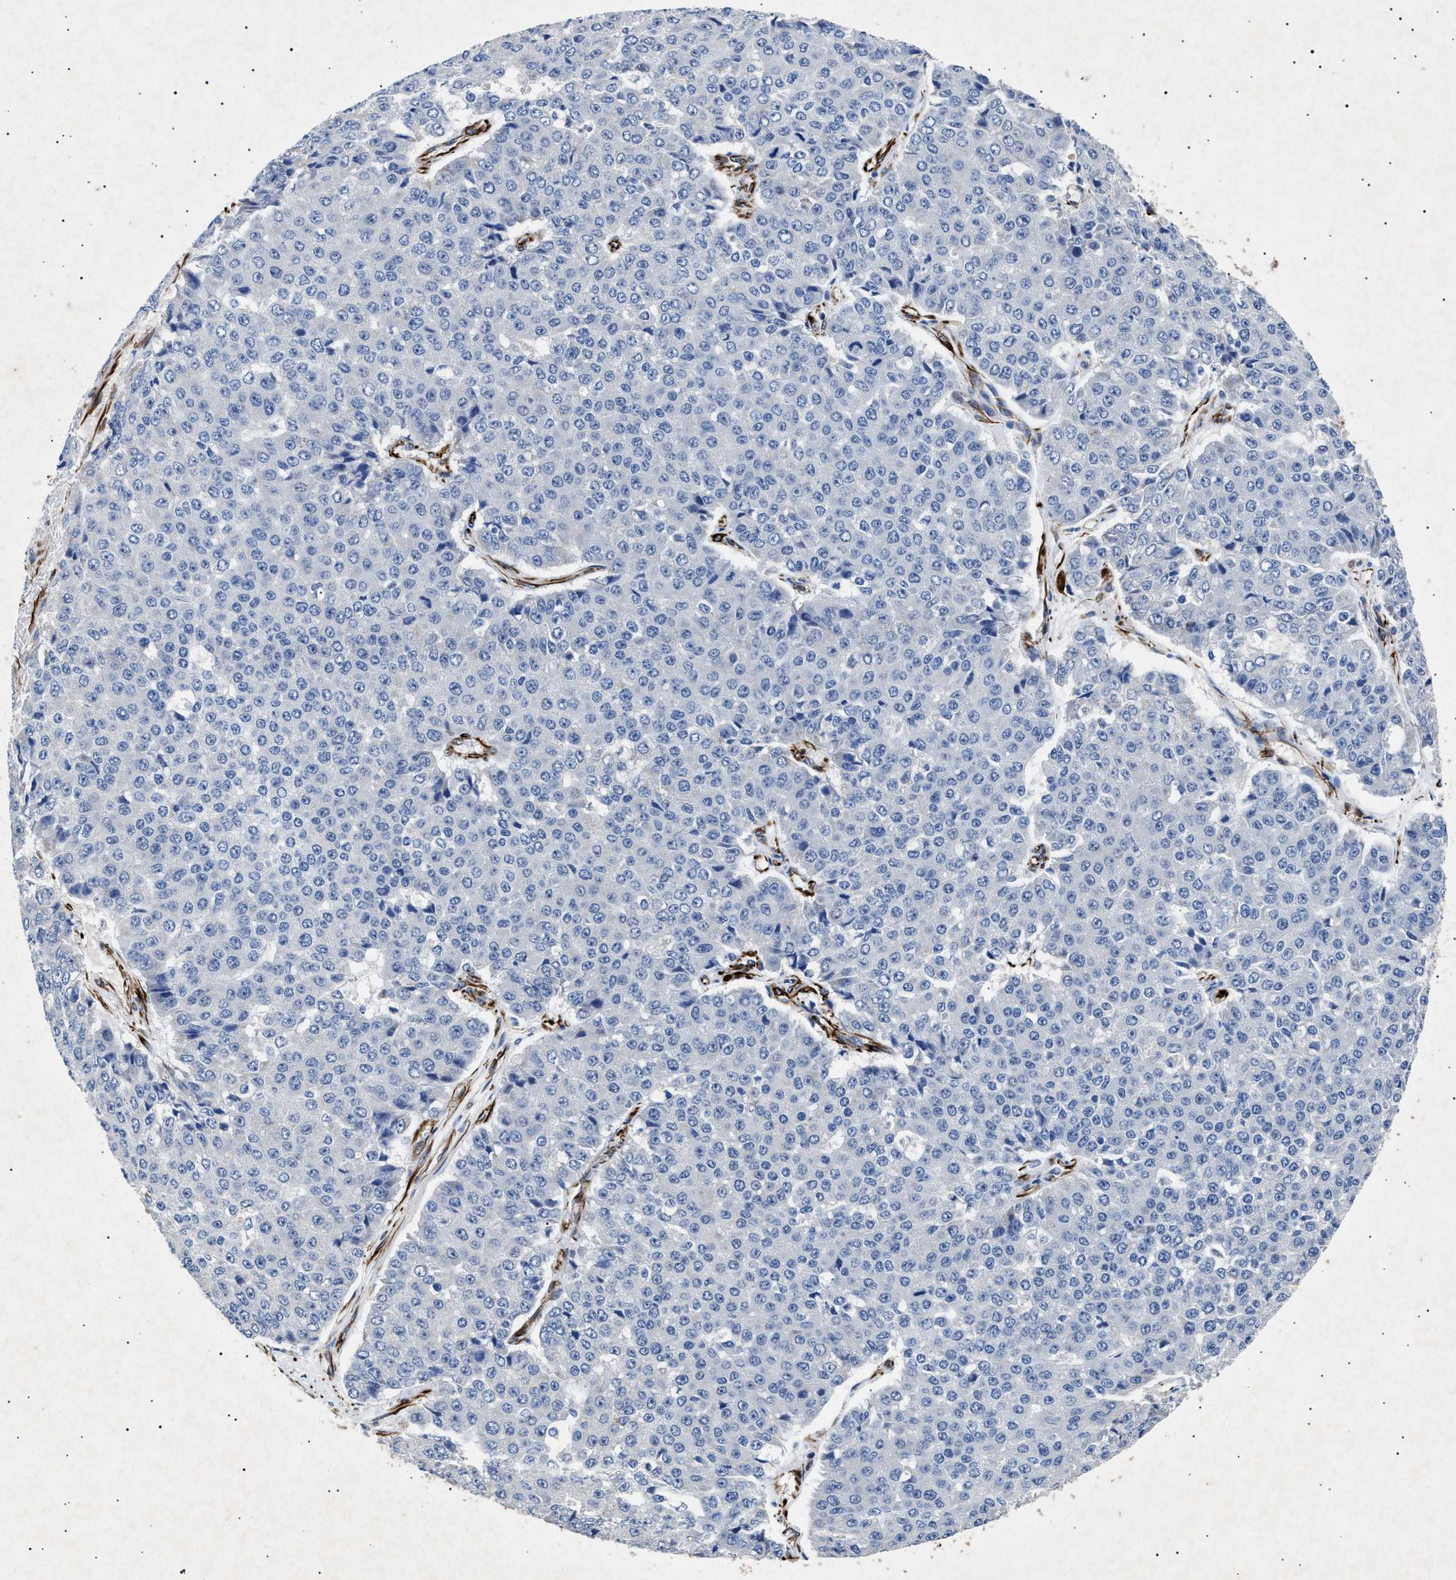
{"staining": {"intensity": "negative", "quantity": "none", "location": "none"}, "tissue": "pancreatic cancer", "cell_type": "Tumor cells", "image_type": "cancer", "snomed": [{"axis": "morphology", "description": "Adenocarcinoma, NOS"}, {"axis": "topography", "description": "Pancreas"}], "caption": "Immunohistochemistry micrograph of pancreatic adenocarcinoma stained for a protein (brown), which shows no positivity in tumor cells. Brightfield microscopy of IHC stained with DAB (brown) and hematoxylin (blue), captured at high magnification.", "gene": "OLFML2A", "patient": {"sex": "male", "age": 50}}